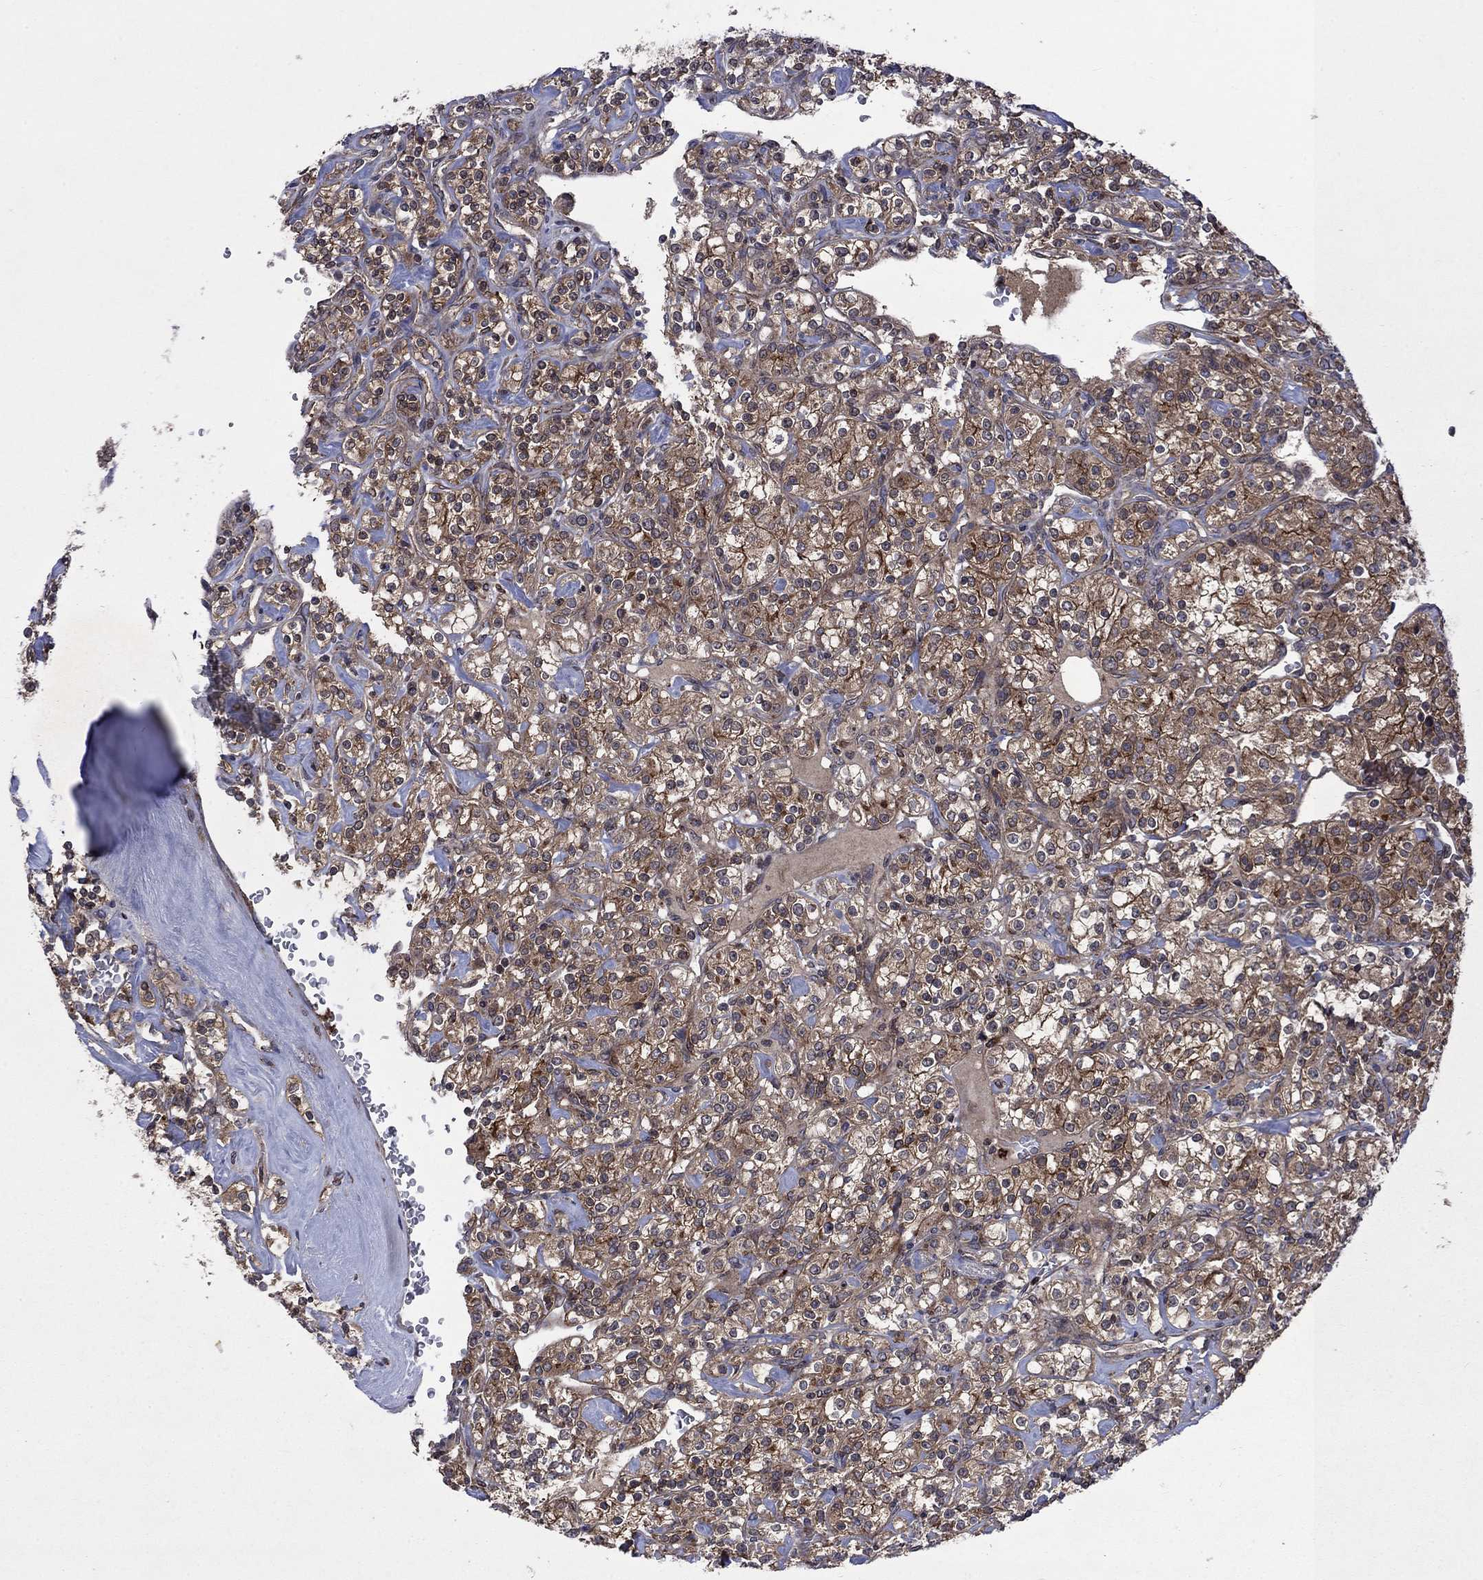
{"staining": {"intensity": "moderate", "quantity": "25%-75%", "location": "cytoplasmic/membranous"}, "tissue": "renal cancer", "cell_type": "Tumor cells", "image_type": "cancer", "snomed": [{"axis": "morphology", "description": "Adenocarcinoma, NOS"}, {"axis": "topography", "description": "Kidney"}], "caption": "This micrograph exhibits immunohistochemistry (IHC) staining of adenocarcinoma (renal), with medium moderate cytoplasmic/membranous expression in about 25%-75% of tumor cells.", "gene": "TMEM33", "patient": {"sex": "male", "age": 77}}